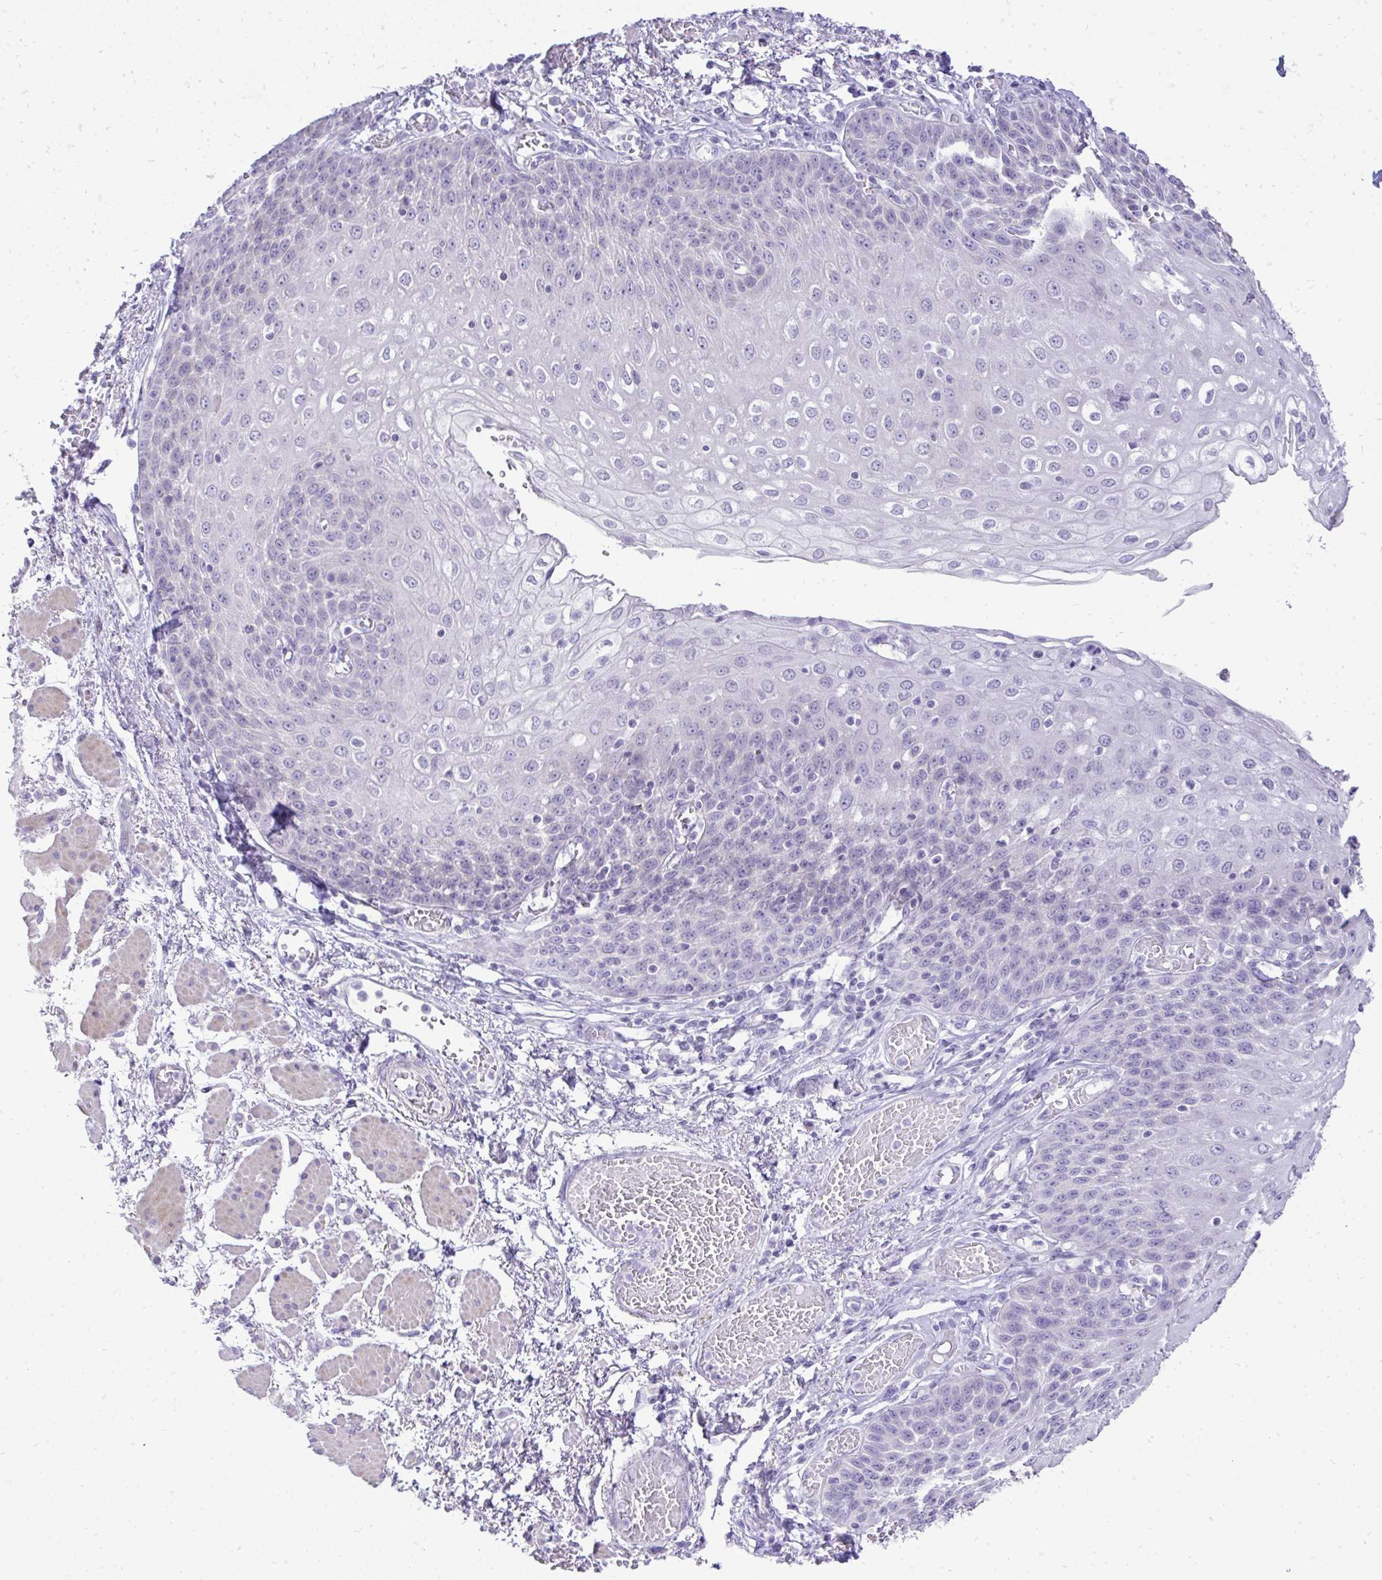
{"staining": {"intensity": "weak", "quantity": "<25%", "location": "cytoplasmic/membranous"}, "tissue": "esophagus", "cell_type": "Squamous epithelial cells", "image_type": "normal", "snomed": [{"axis": "morphology", "description": "Normal tissue, NOS"}, {"axis": "morphology", "description": "Adenocarcinoma, NOS"}, {"axis": "topography", "description": "Esophagus"}], "caption": "This histopathology image is of unremarkable esophagus stained with IHC to label a protein in brown with the nuclei are counter-stained blue. There is no positivity in squamous epithelial cells. The staining was performed using DAB to visualize the protein expression in brown, while the nuclei were stained in blue with hematoxylin (Magnification: 20x).", "gene": "OR8D1", "patient": {"sex": "male", "age": 81}}